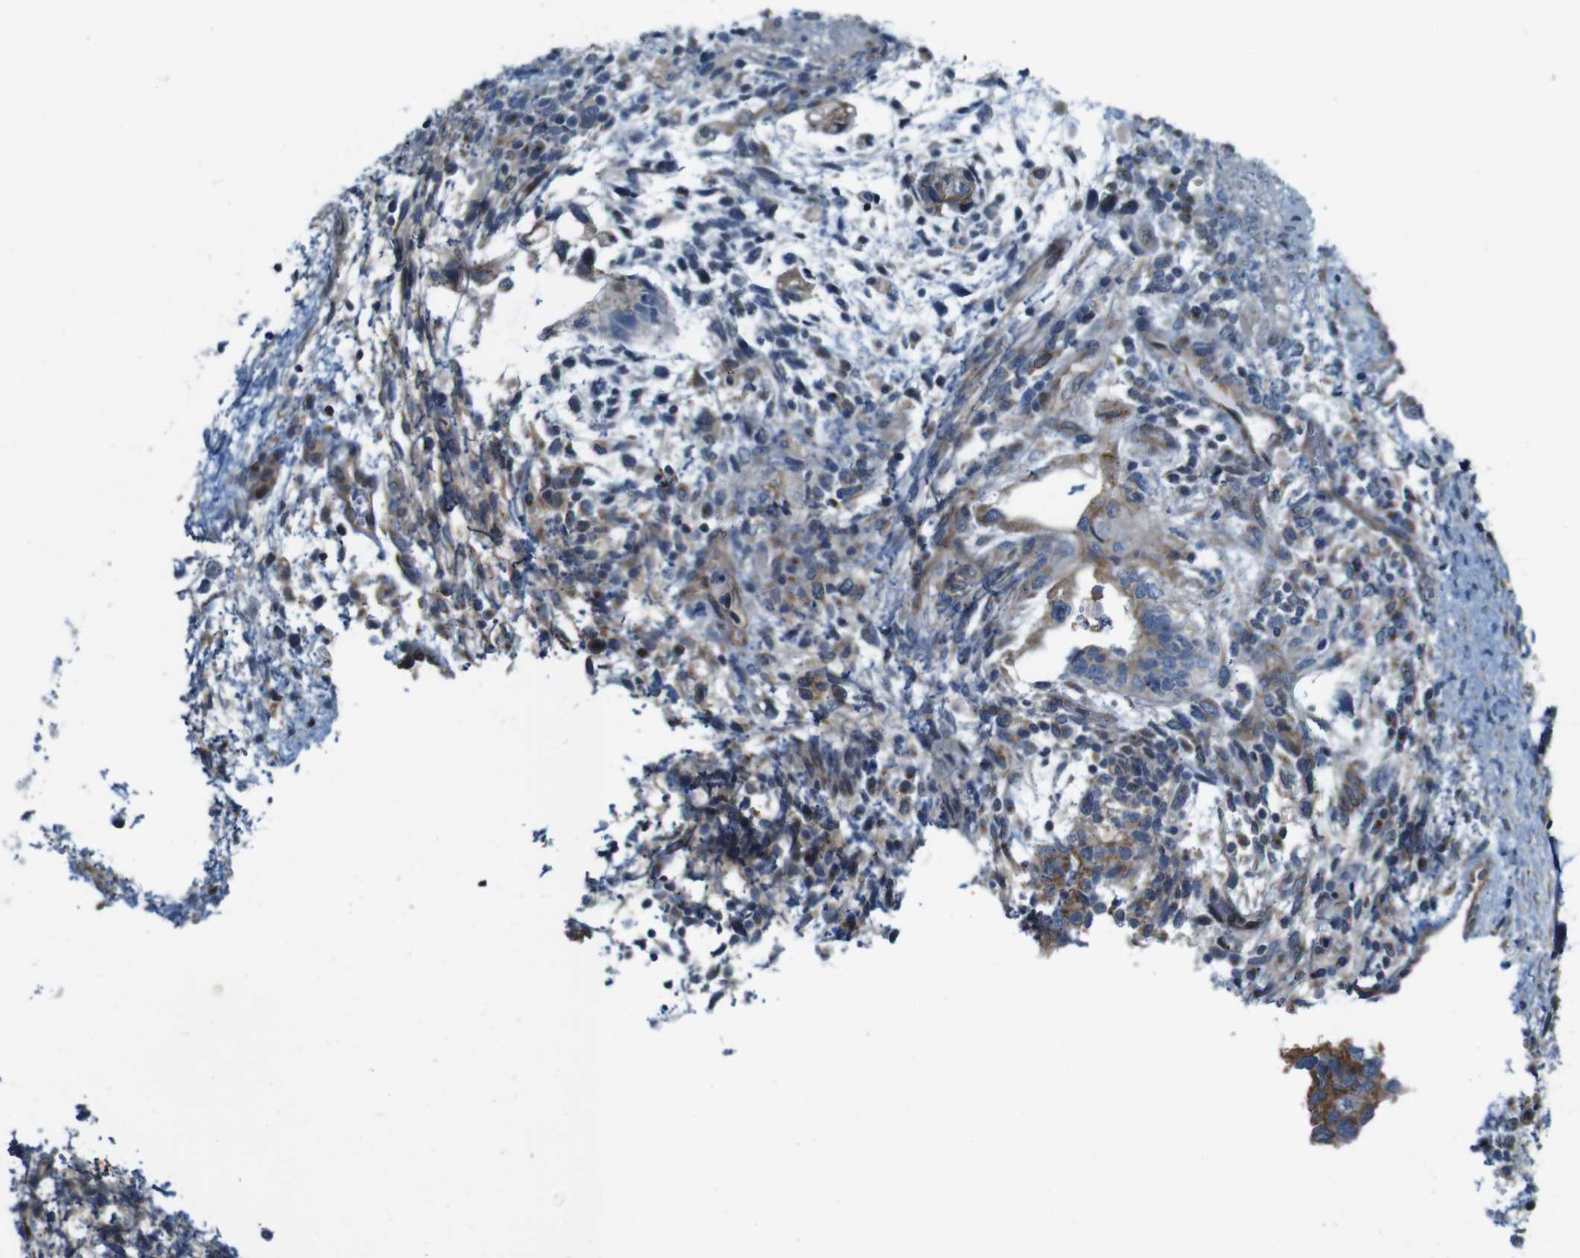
{"staining": {"intensity": "moderate", "quantity": "<25%", "location": "cytoplasmic/membranous"}, "tissue": "testis cancer", "cell_type": "Tumor cells", "image_type": "cancer", "snomed": [{"axis": "morphology", "description": "Carcinoma, Embryonal, NOS"}, {"axis": "topography", "description": "Testis"}], "caption": "Testis cancer stained with a protein marker reveals moderate staining in tumor cells.", "gene": "SKI", "patient": {"sex": "male", "age": 36}}